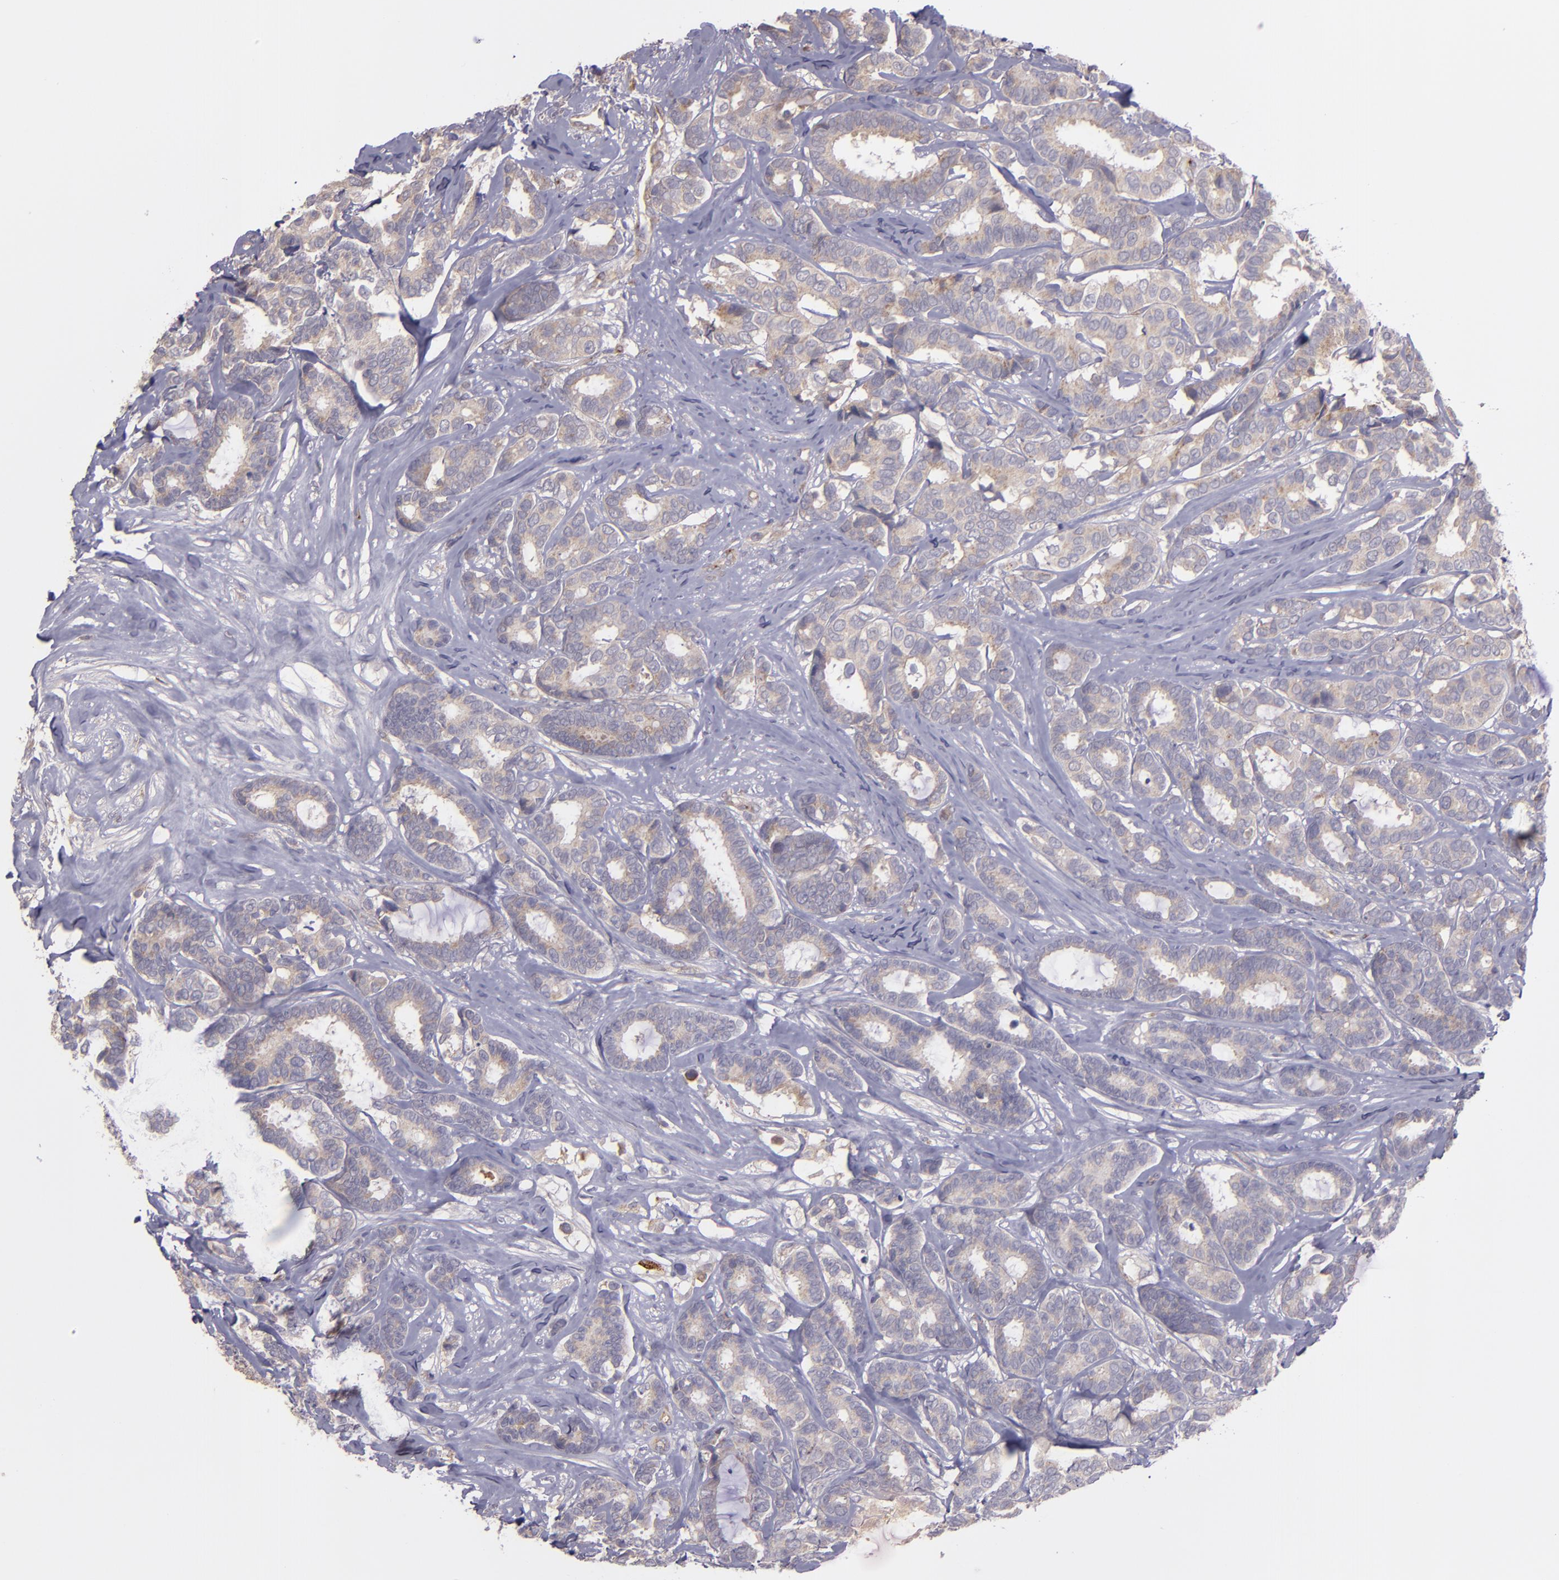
{"staining": {"intensity": "moderate", "quantity": ">75%", "location": "cytoplasmic/membranous"}, "tissue": "breast cancer", "cell_type": "Tumor cells", "image_type": "cancer", "snomed": [{"axis": "morphology", "description": "Duct carcinoma"}, {"axis": "topography", "description": "Breast"}], "caption": "DAB immunohistochemical staining of human invasive ductal carcinoma (breast) exhibits moderate cytoplasmic/membranous protein positivity in approximately >75% of tumor cells.", "gene": "ECE1", "patient": {"sex": "female", "age": 87}}